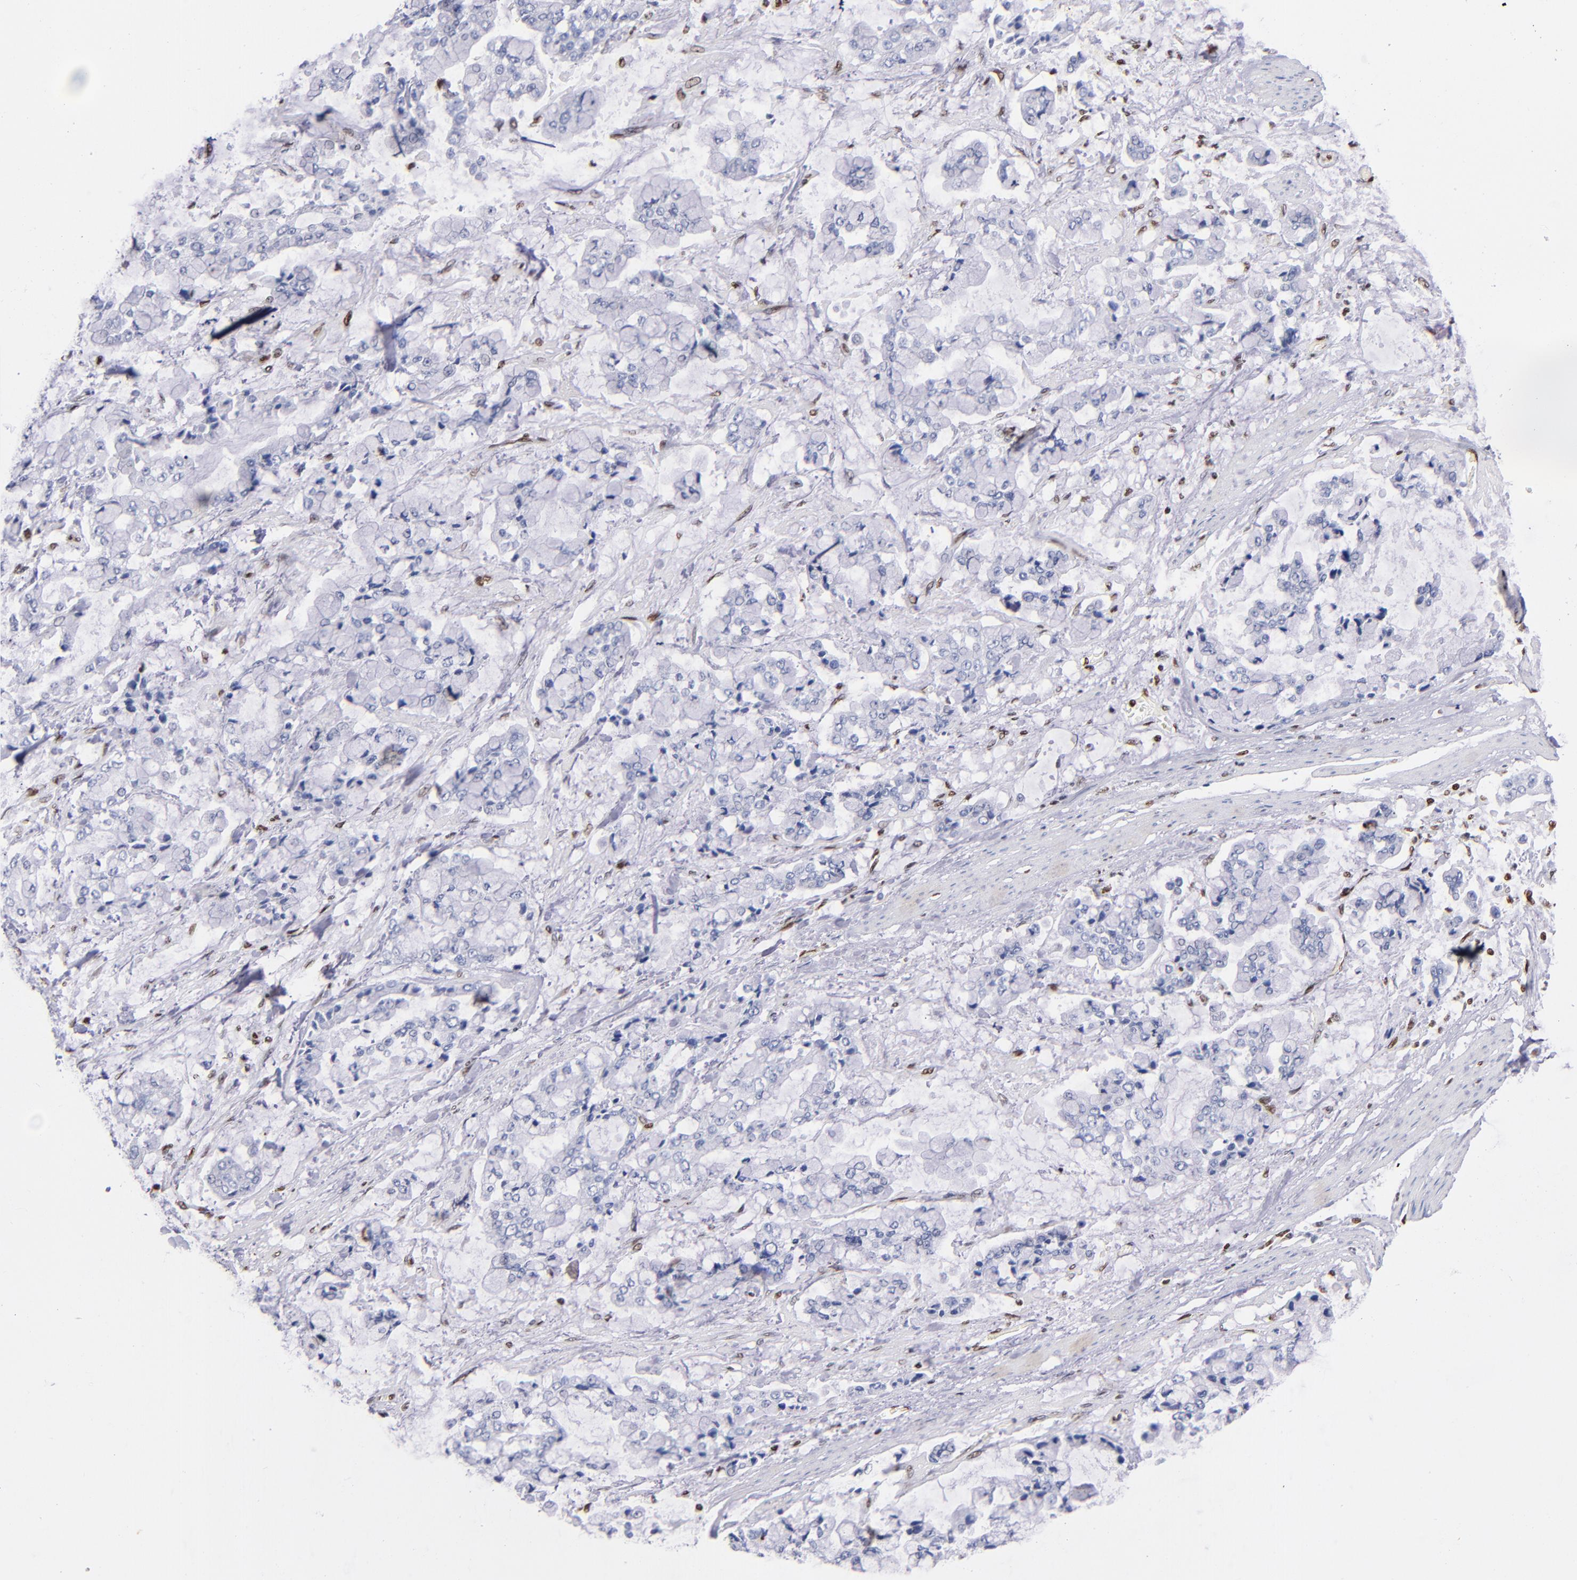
{"staining": {"intensity": "negative", "quantity": "none", "location": "none"}, "tissue": "stomach cancer", "cell_type": "Tumor cells", "image_type": "cancer", "snomed": [{"axis": "morphology", "description": "Normal tissue, NOS"}, {"axis": "morphology", "description": "Adenocarcinoma, NOS"}, {"axis": "topography", "description": "Stomach, upper"}, {"axis": "topography", "description": "Stomach"}], "caption": "Human stomach cancer stained for a protein using immunohistochemistry displays no positivity in tumor cells.", "gene": "IFI16", "patient": {"sex": "male", "age": 76}}